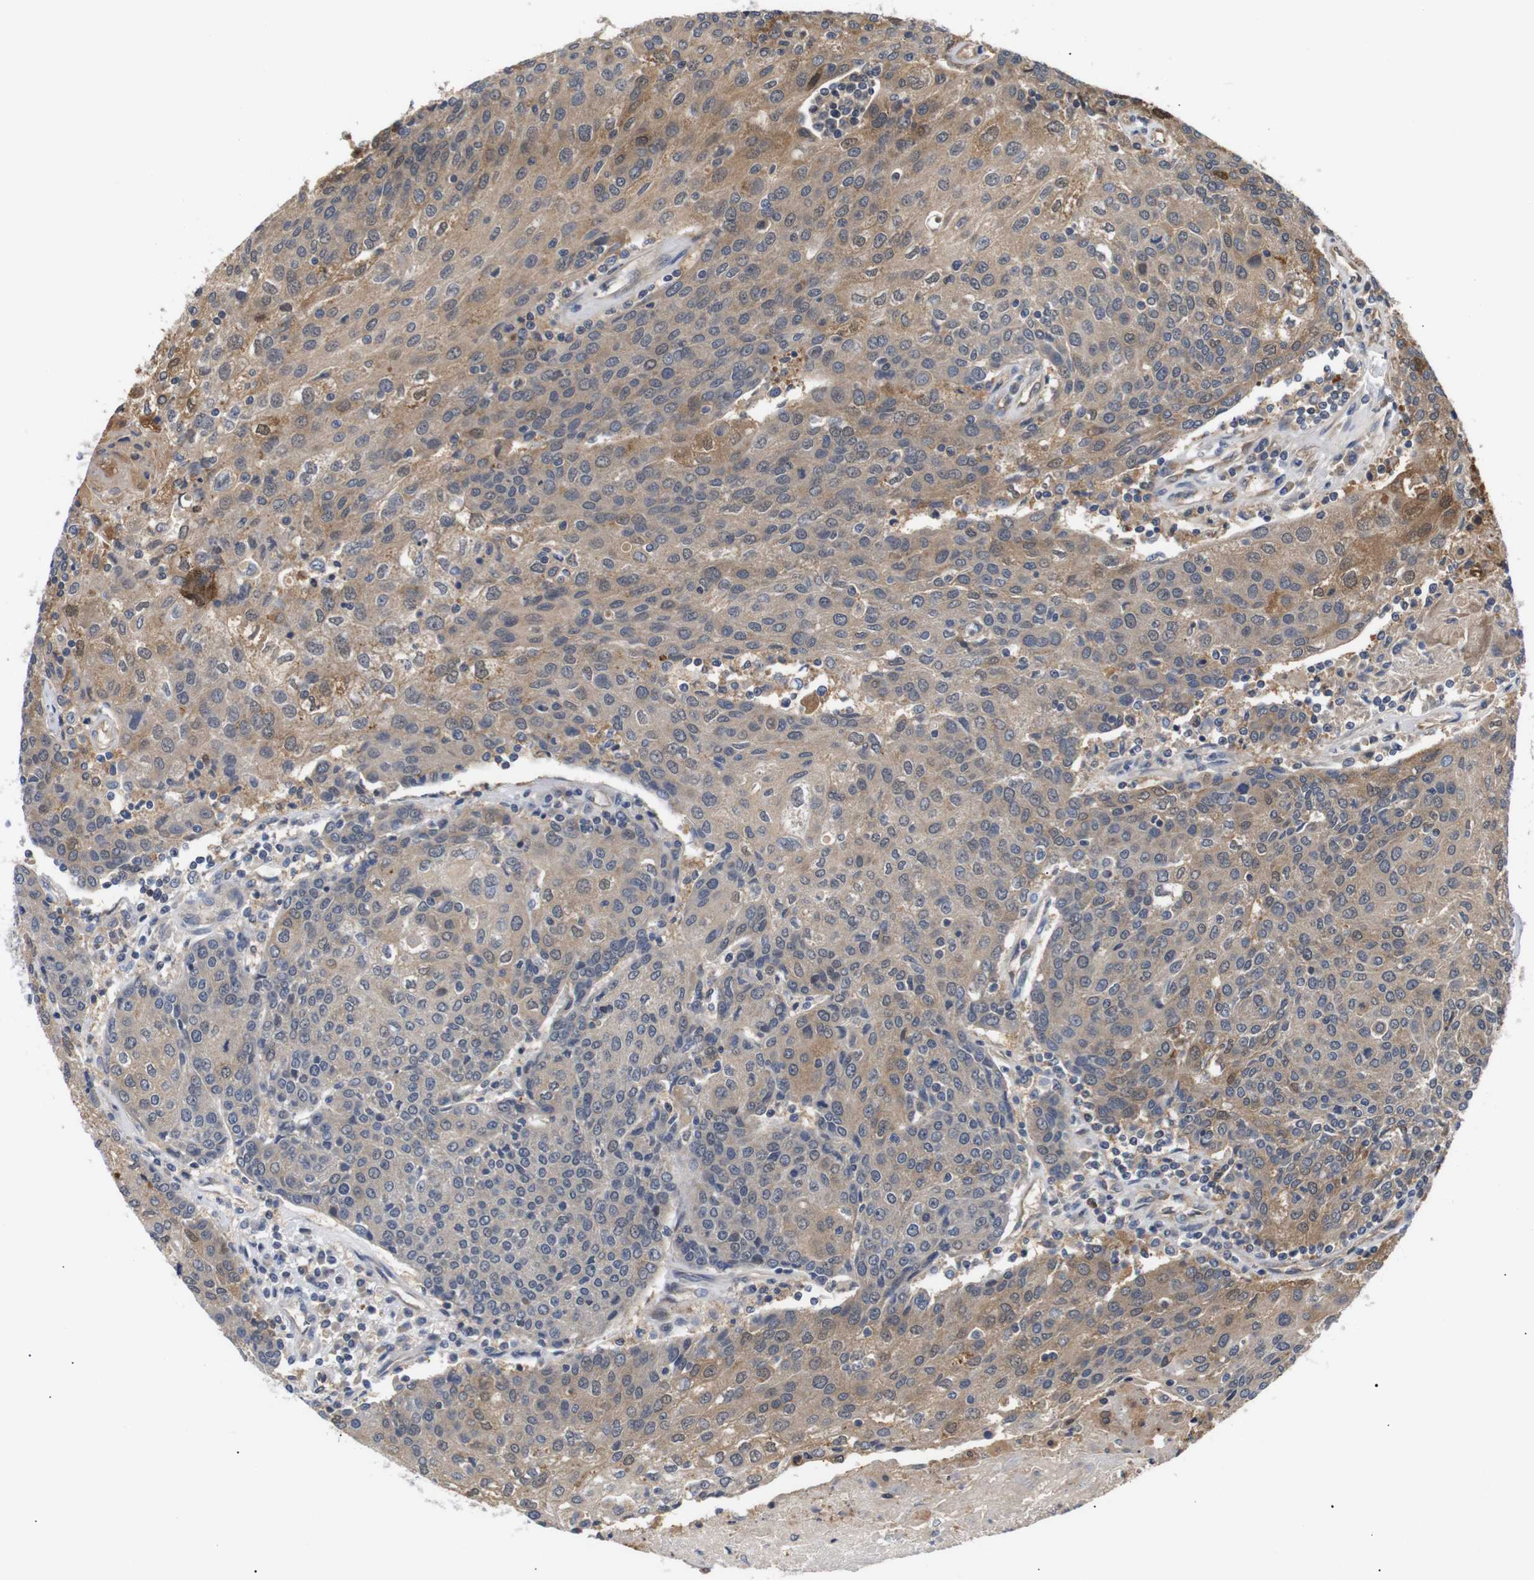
{"staining": {"intensity": "moderate", "quantity": ">75%", "location": "cytoplasmic/membranous"}, "tissue": "urothelial cancer", "cell_type": "Tumor cells", "image_type": "cancer", "snomed": [{"axis": "morphology", "description": "Urothelial carcinoma, High grade"}, {"axis": "topography", "description": "Urinary bladder"}], "caption": "There is medium levels of moderate cytoplasmic/membranous expression in tumor cells of urothelial carcinoma (high-grade), as demonstrated by immunohistochemical staining (brown color).", "gene": "RIPK1", "patient": {"sex": "female", "age": 85}}